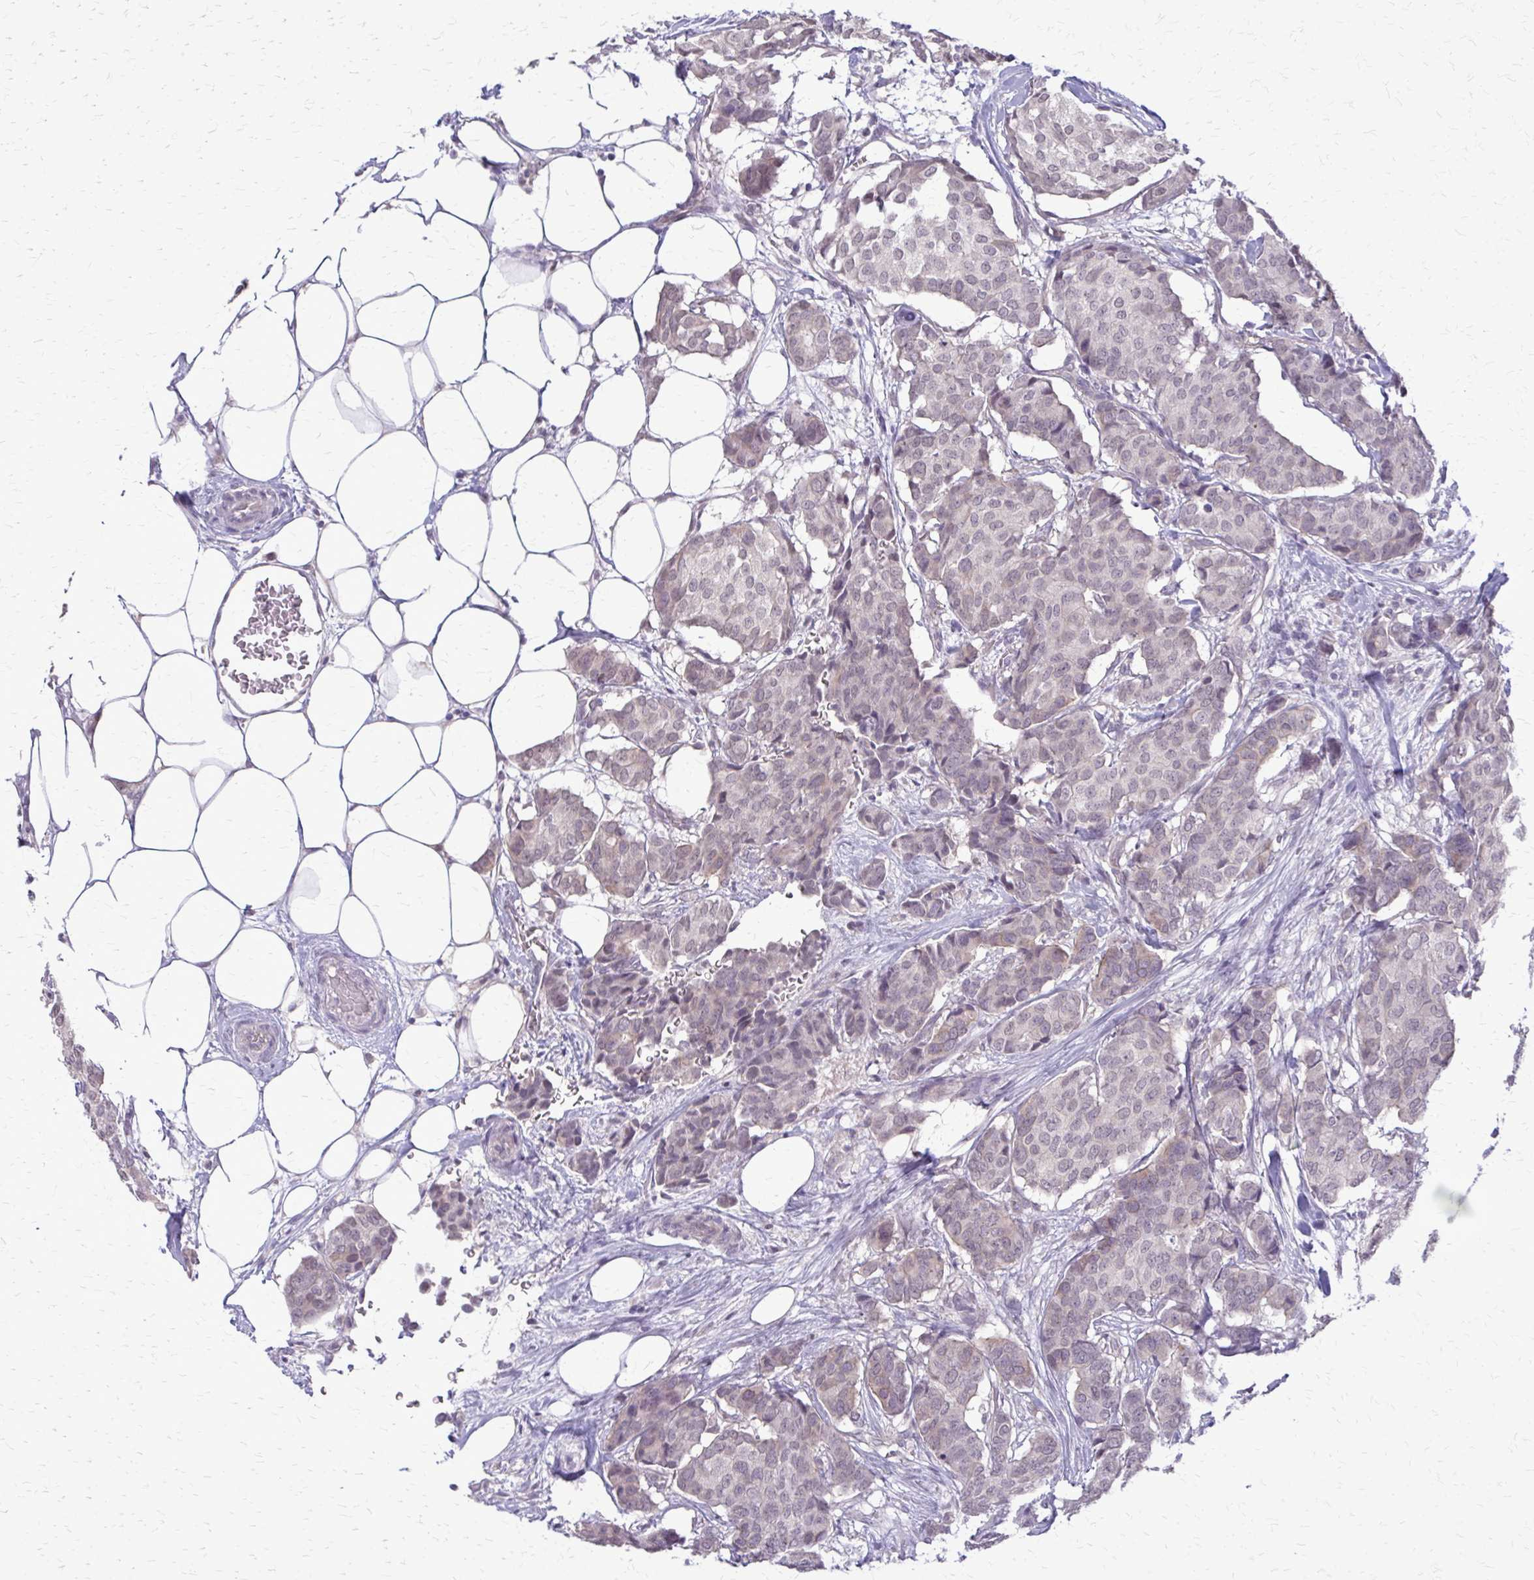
{"staining": {"intensity": "negative", "quantity": "none", "location": "none"}, "tissue": "breast cancer", "cell_type": "Tumor cells", "image_type": "cancer", "snomed": [{"axis": "morphology", "description": "Duct carcinoma"}, {"axis": "topography", "description": "Breast"}], "caption": "The immunohistochemistry (IHC) micrograph has no significant expression in tumor cells of breast cancer tissue.", "gene": "PLCB1", "patient": {"sex": "female", "age": 75}}